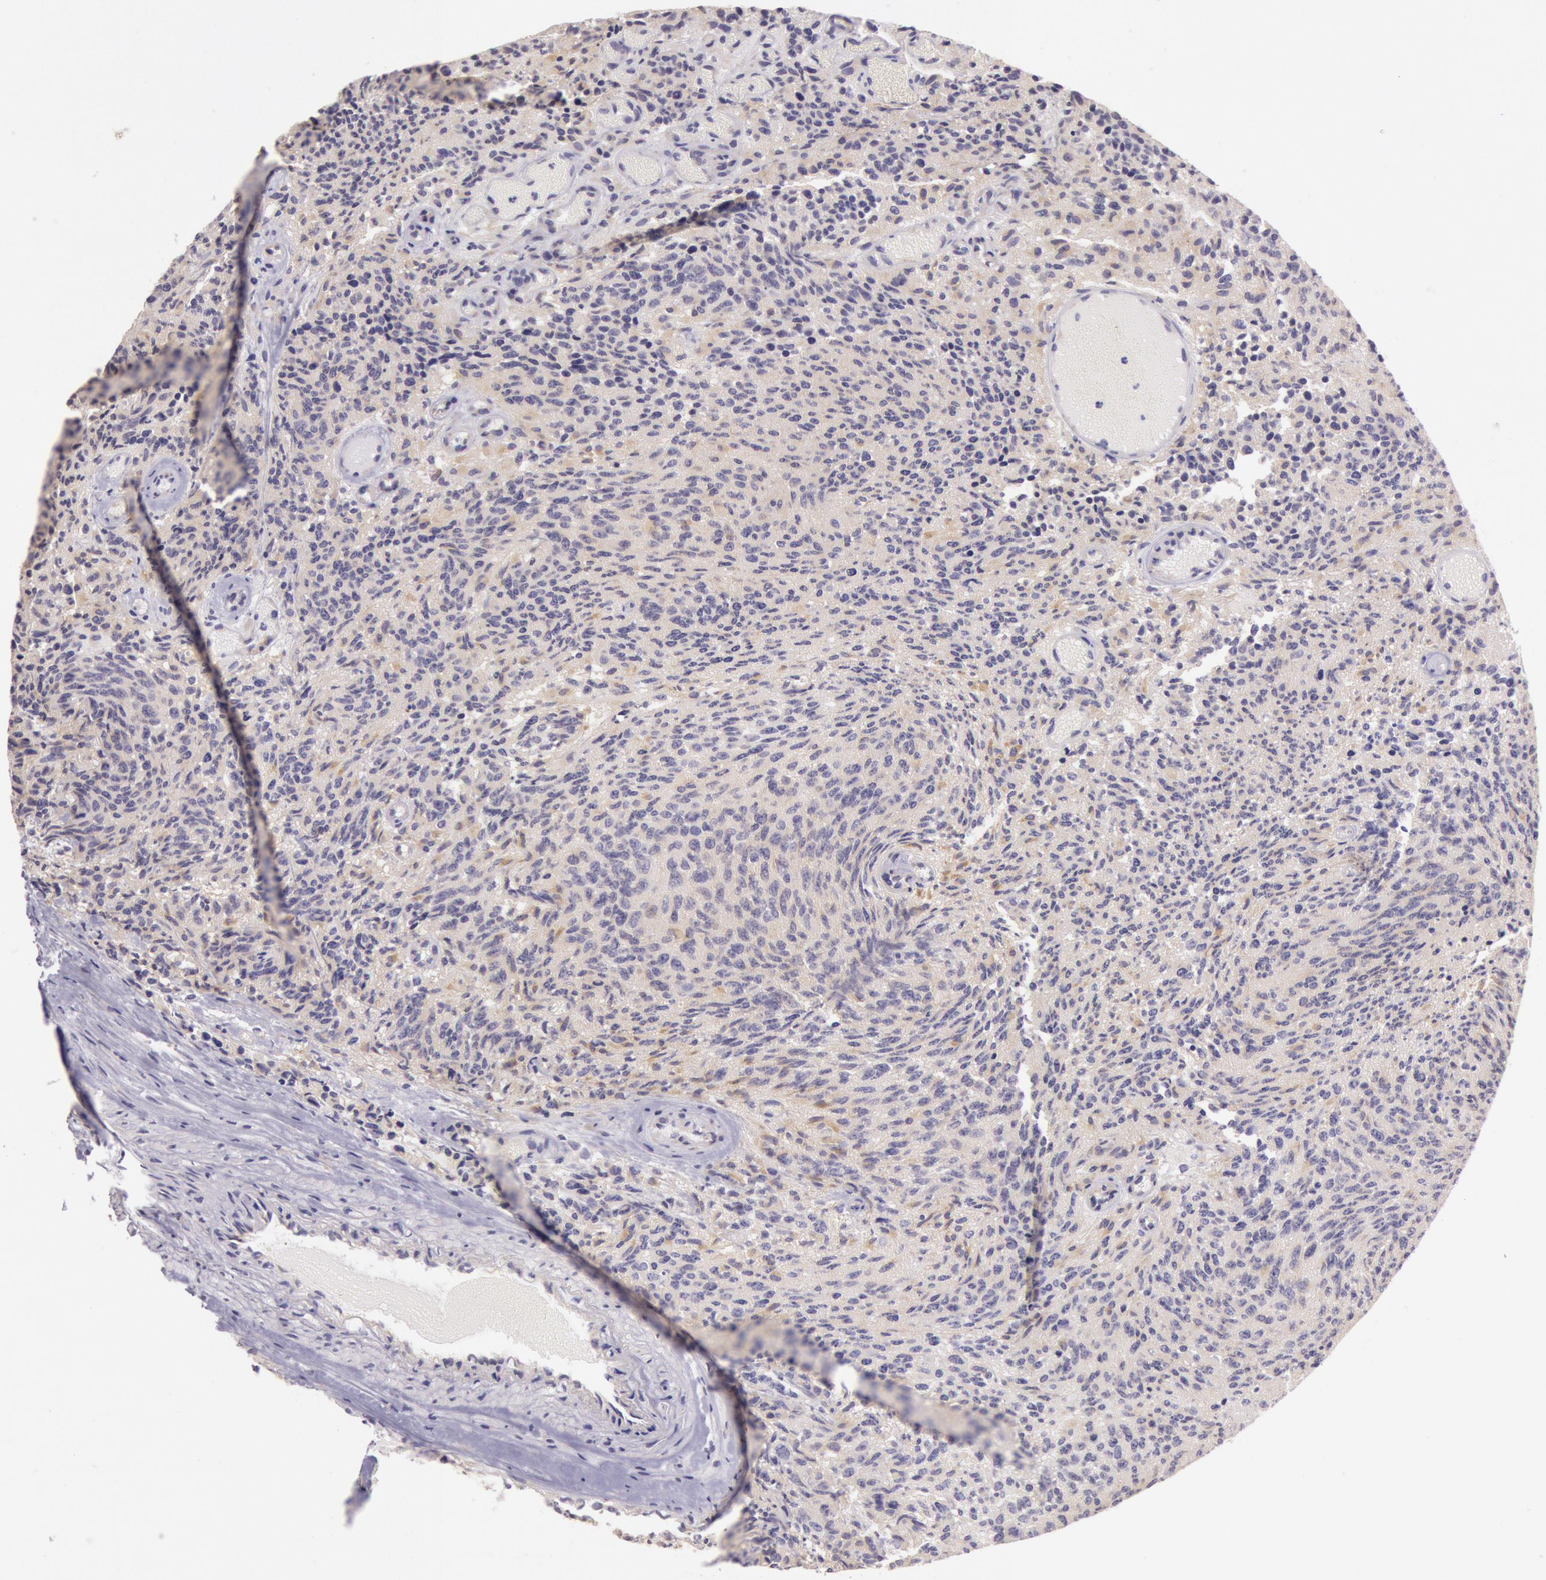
{"staining": {"intensity": "weak", "quantity": "25%-75%", "location": "cytoplasmic/membranous"}, "tissue": "glioma", "cell_type": "Tumor cells", "image_type": "cancer", "snomed": [{"axis": "morphology", "description": "Glioma, malignant, High grade"}, {"axis": "topography", "description": "Brain"}], "caption": "A low amount of weak cytoplasmic/membranous positivity is appreciated in about 25%-75% of tumor cells in glioma tissue. Using DAB (brown) and hematoxylin (blue) stains, captured at high magnification using brightfield microscopy.", "gene": "CHUK", "patient": {"sex": "male", "age": 36}}